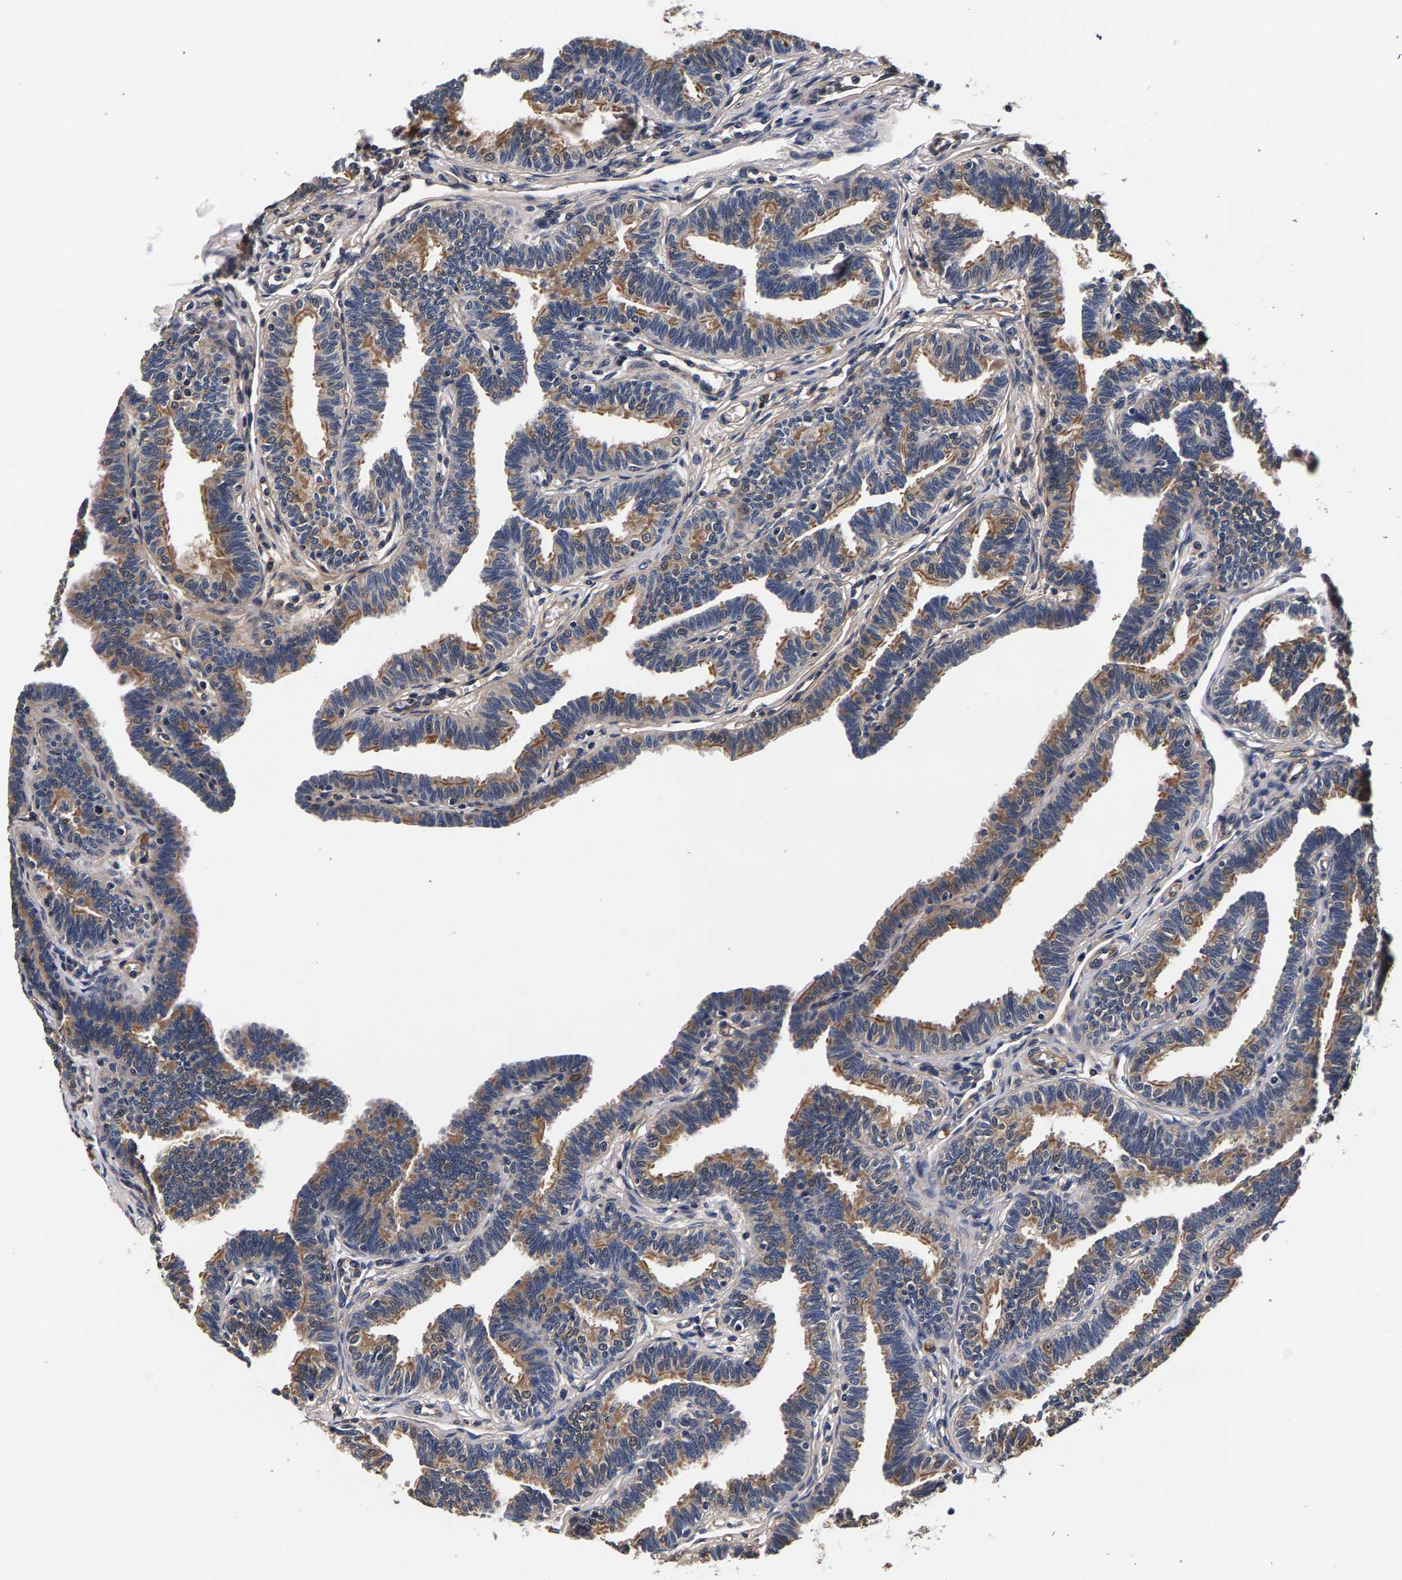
{"staining": {"intensity": "moderate", "quantity": ">75%", "location": "cytoplasmic/membranous"}, "tissue": "fallopian tube", "cell_type": "Glandular cells", "image_type": "normal", "snomed": [{"axis": "morphology", "description": "Normal tissue, NOS"}, {"axis": "topography", "description": "Fallopian tube"}, {"axis": "topography", "description": "Ovary"}], "caption": "About >75% of glandular cells in normal human fallopian tube reveal moderate cytoplasmic/membranous protein staining as visualized by brown immunohistochemical staining.", "gene": "MARCHF7", "patient": {"sex": "female", "age": 23}}